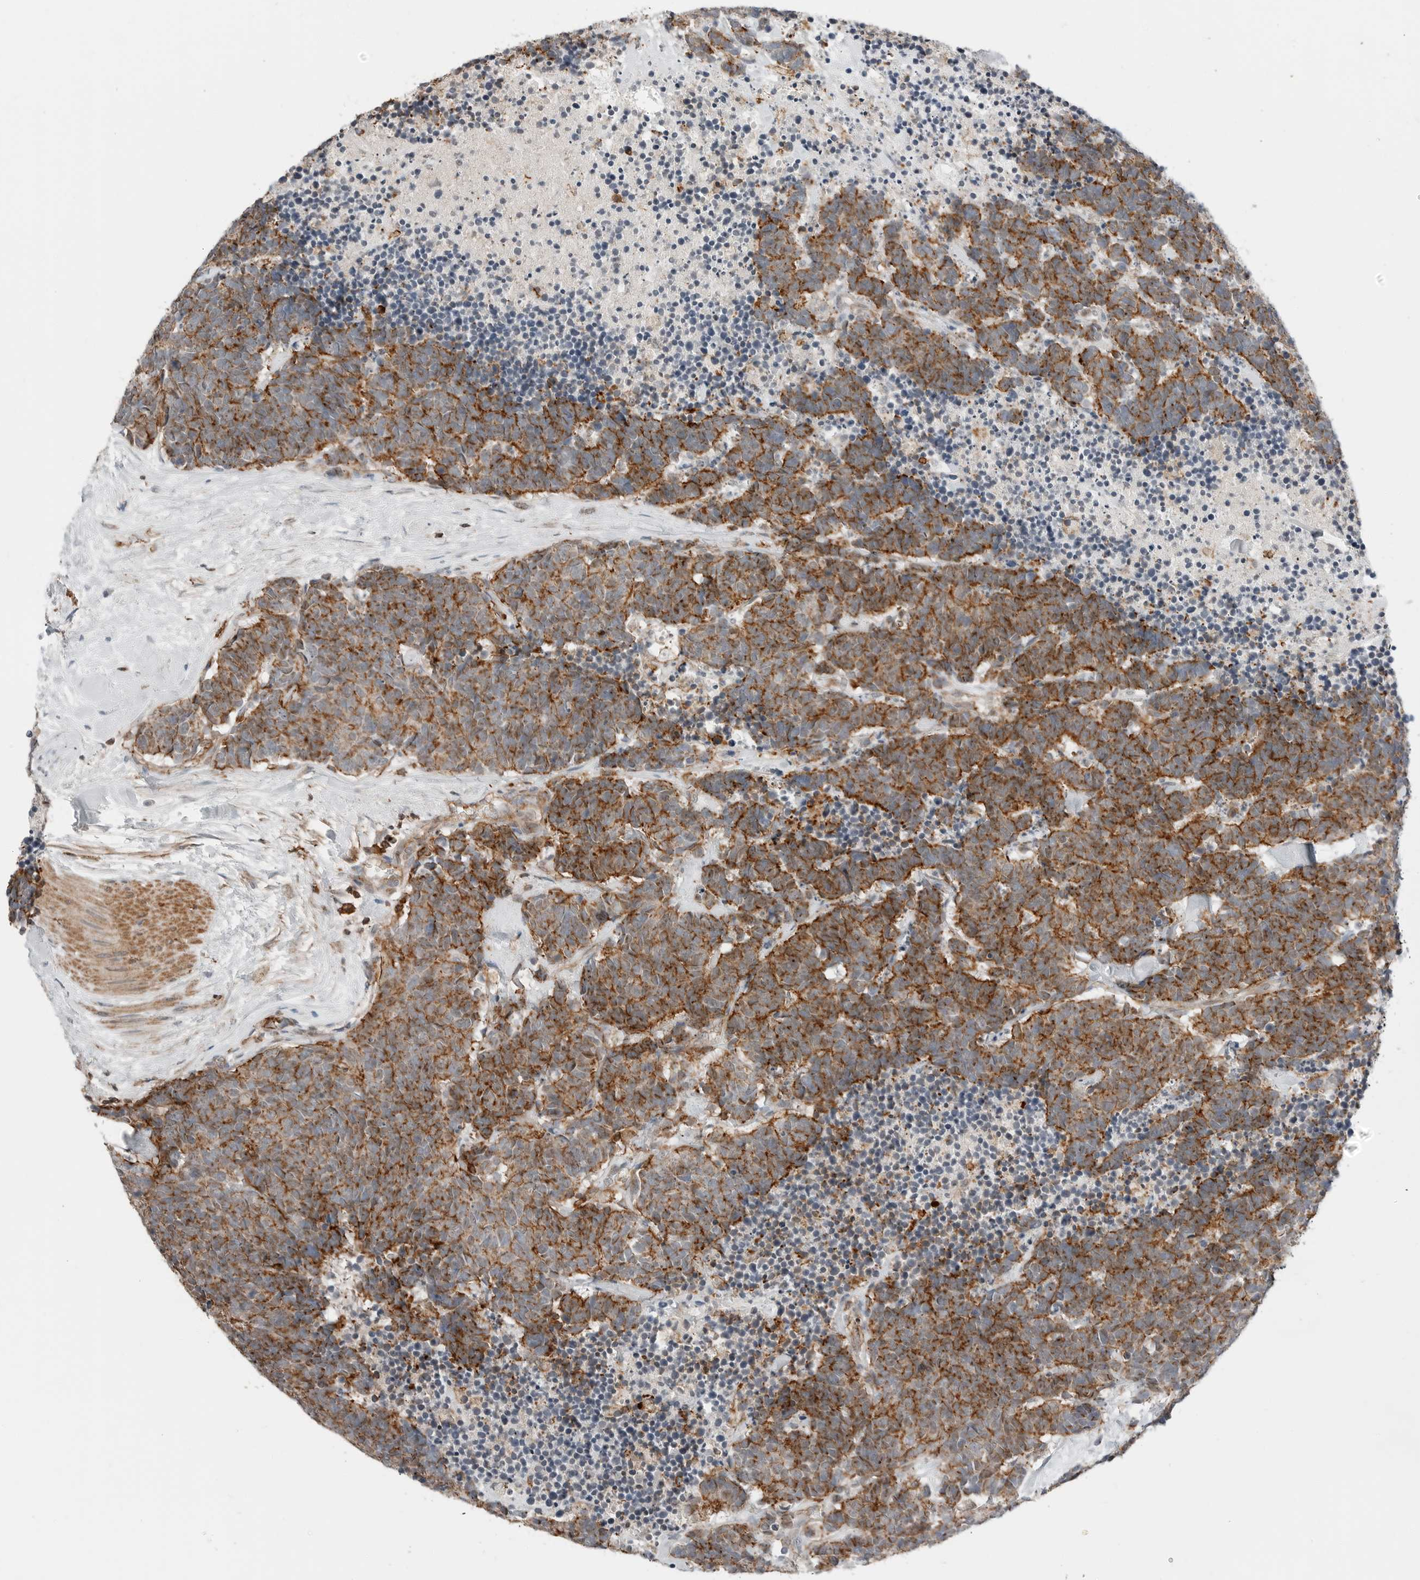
{"staining": {"intensity": "moderate", "quantity": ">75%", "location": "cytoplasmic/membranous"}, "tissue": "carcinoid", "cell_type": "Tumor cells", "image_type": "cancer", "snomed": [{"axis": "morphology", "description": "Carcinoma, NOS"}, {"axis": "morphology", "description": "Carcinoid, malignant, NOS"}, {"axis": "topography", "description": "Urinary bladder"}], "caption": "Brown immunohistochemical staining in carcinoid (malignant) demonstrates moderate cytoplasmic/membranous expression in approximately >75% of tumor cells. (DAB (3,3'-diaminobenzidine) IHC with brightfield microscopy, high magnification).", "gene": "LEFTY2", "patient": {"sex": "male", "age": 57}}